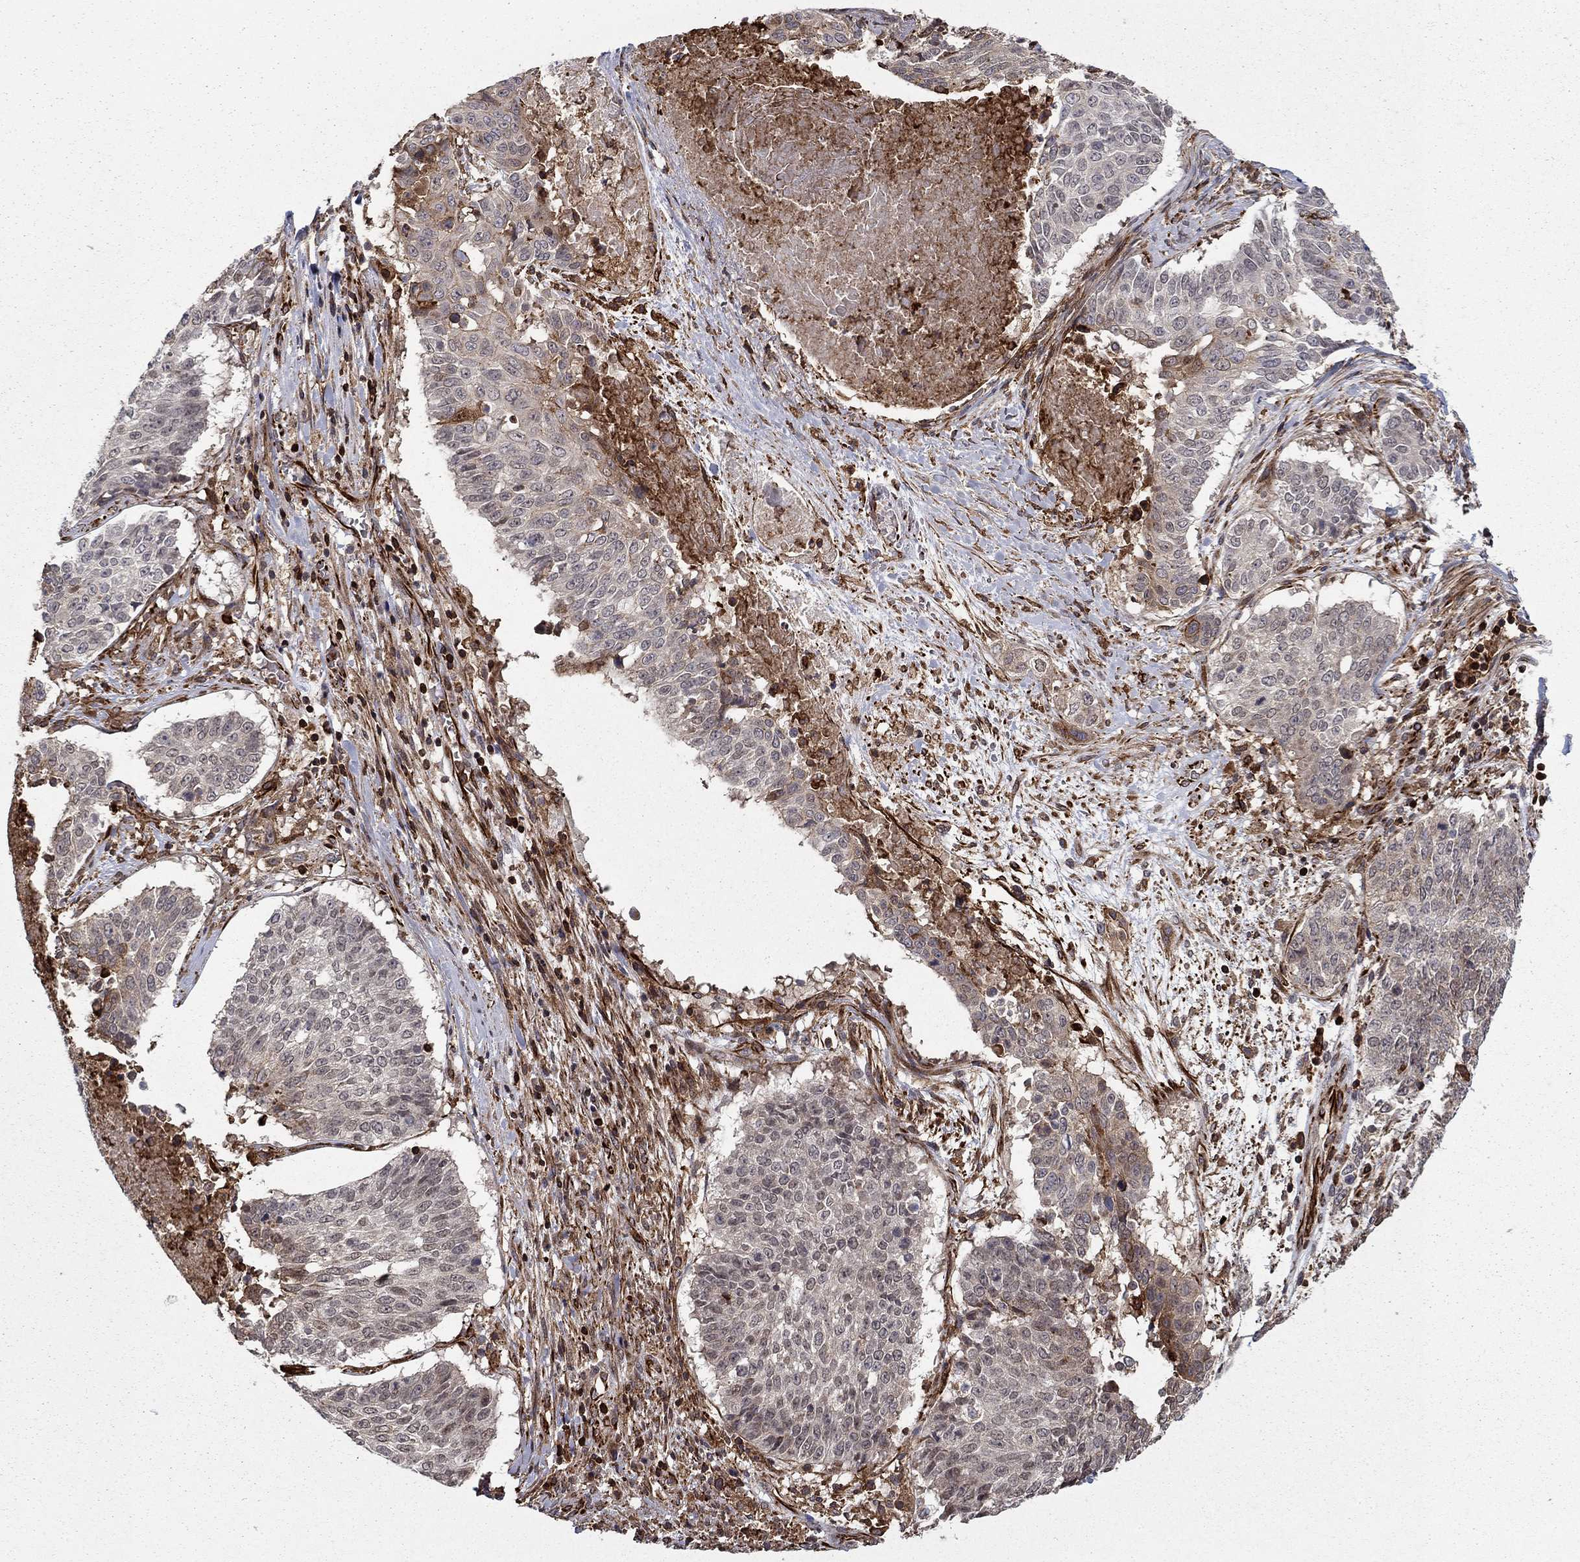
{"staining": {"intensity": "weak", "quantity": "<25%", "location": "cytoplasmic/membranous"}, "tissue": "lung cancer", "cell_type": "Tumor cells", "image_type": "cancer", "snomed": [{"axis": "morphology", "description": "Squamous cell carcinoma, NOS"}, {"axis": "topography", "description": "Lung"}], "caption": "The image shows no staining of tumor cells in lung cancer (squamous cell carcinoma). The staining is performed using DAB (3,3'-diaminobenzidine) brown chromogen with nuclei counter-stained in using hematoxylin.", "gene": "ADM", "patient": {"sex": "male", "age": 64}}